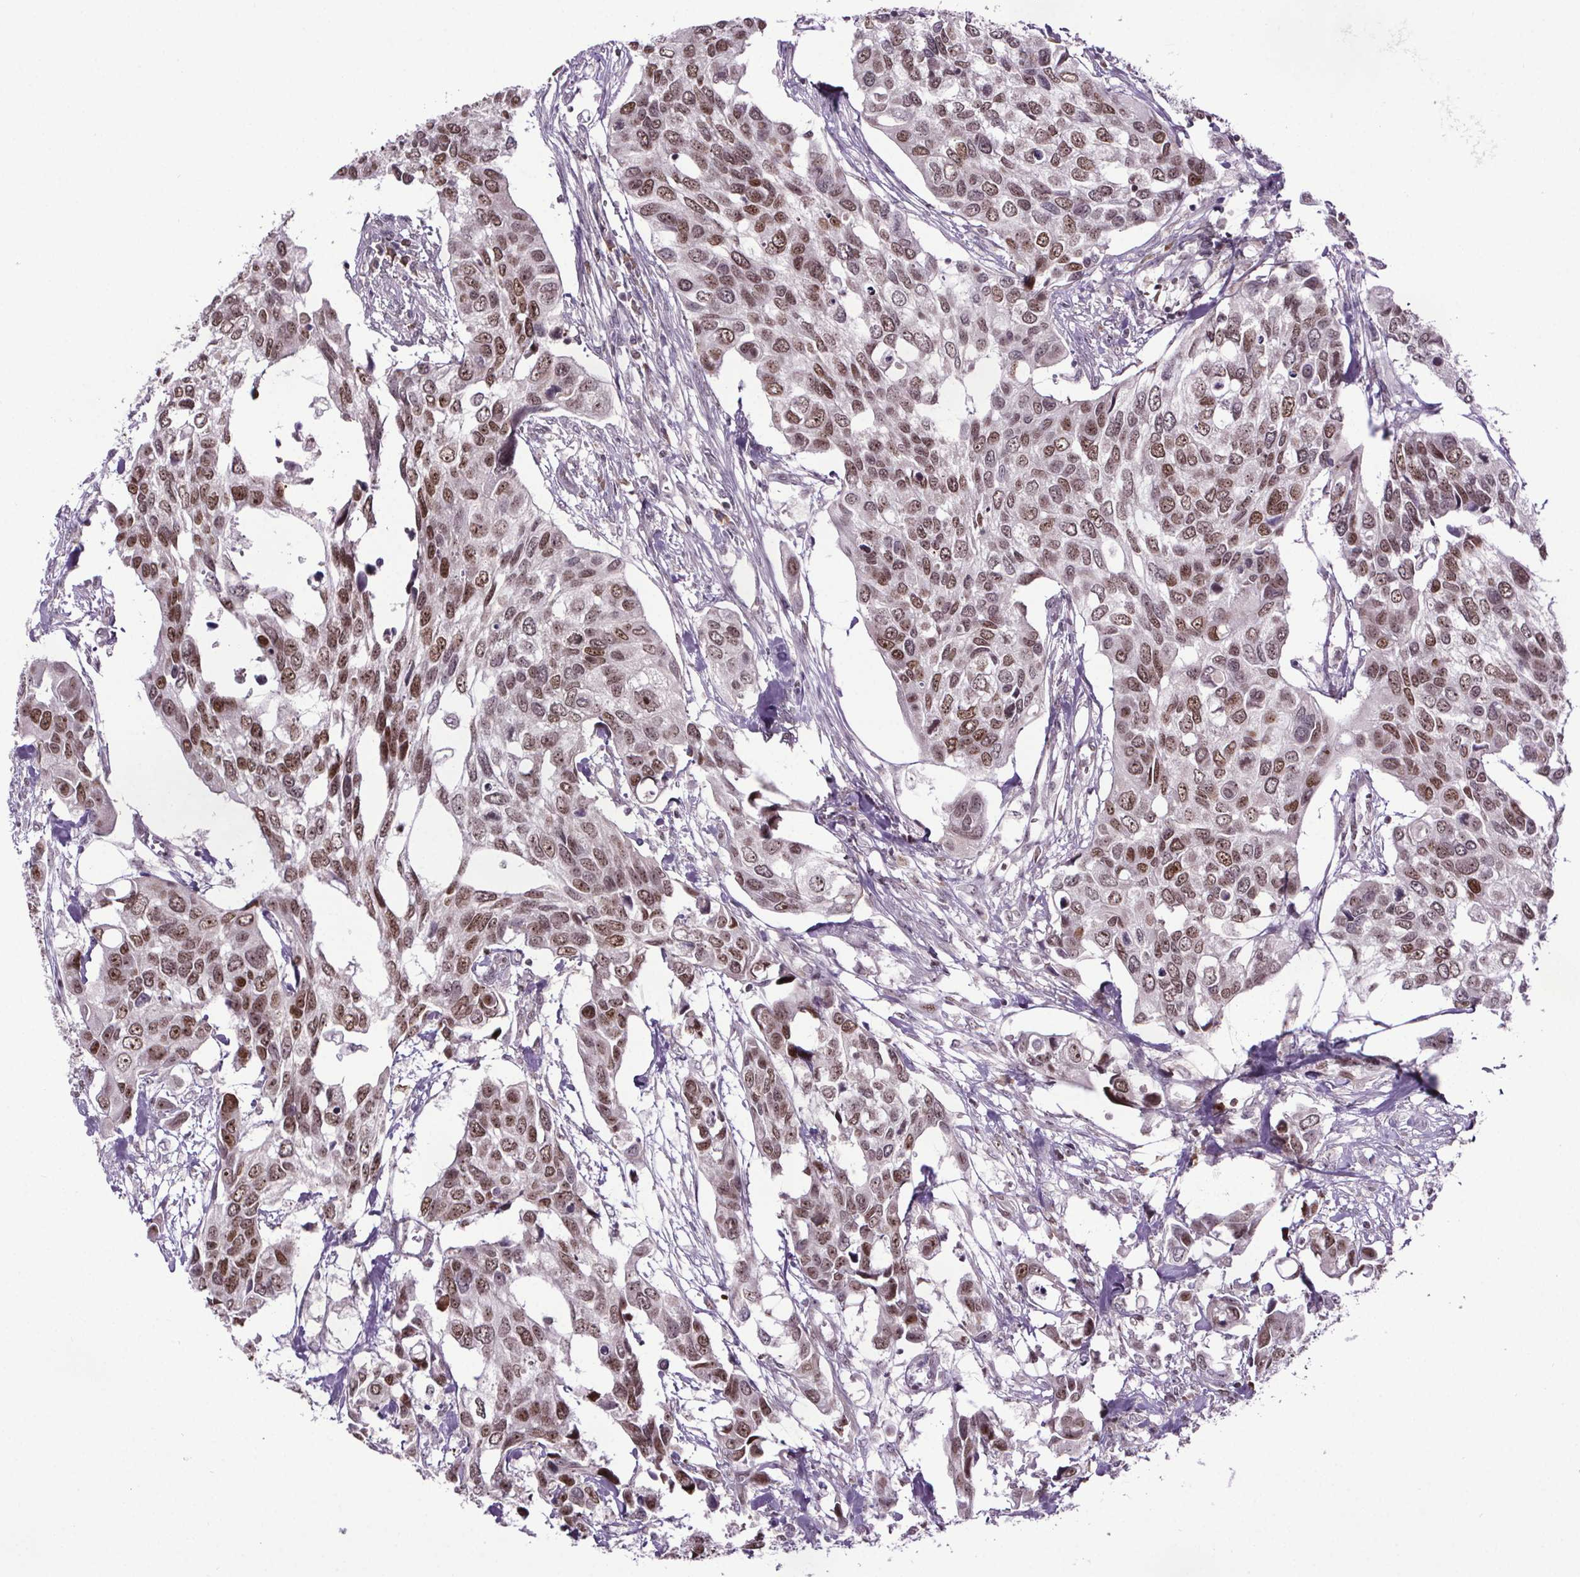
{"staining": {"intensity": "moderate", "quantity": ">75%", "location": "nuclear"}, "tissue": "urothelial cancer", "cell_type": "Tumor cells", "image_type": "cancer", "snomed": [{"axis": "morphology", "description": "Urothelial carcinoma, High grade"}, {"axis": "topography", "description": "Urinary bladder"}], "caption": "Protein staining shows moderate nuclear expression in about >75% of tumor cells in urothelial carcinoma (high-grade).", "gene": "ATMIN", "patient": {"sex": "male", "age": 60}}